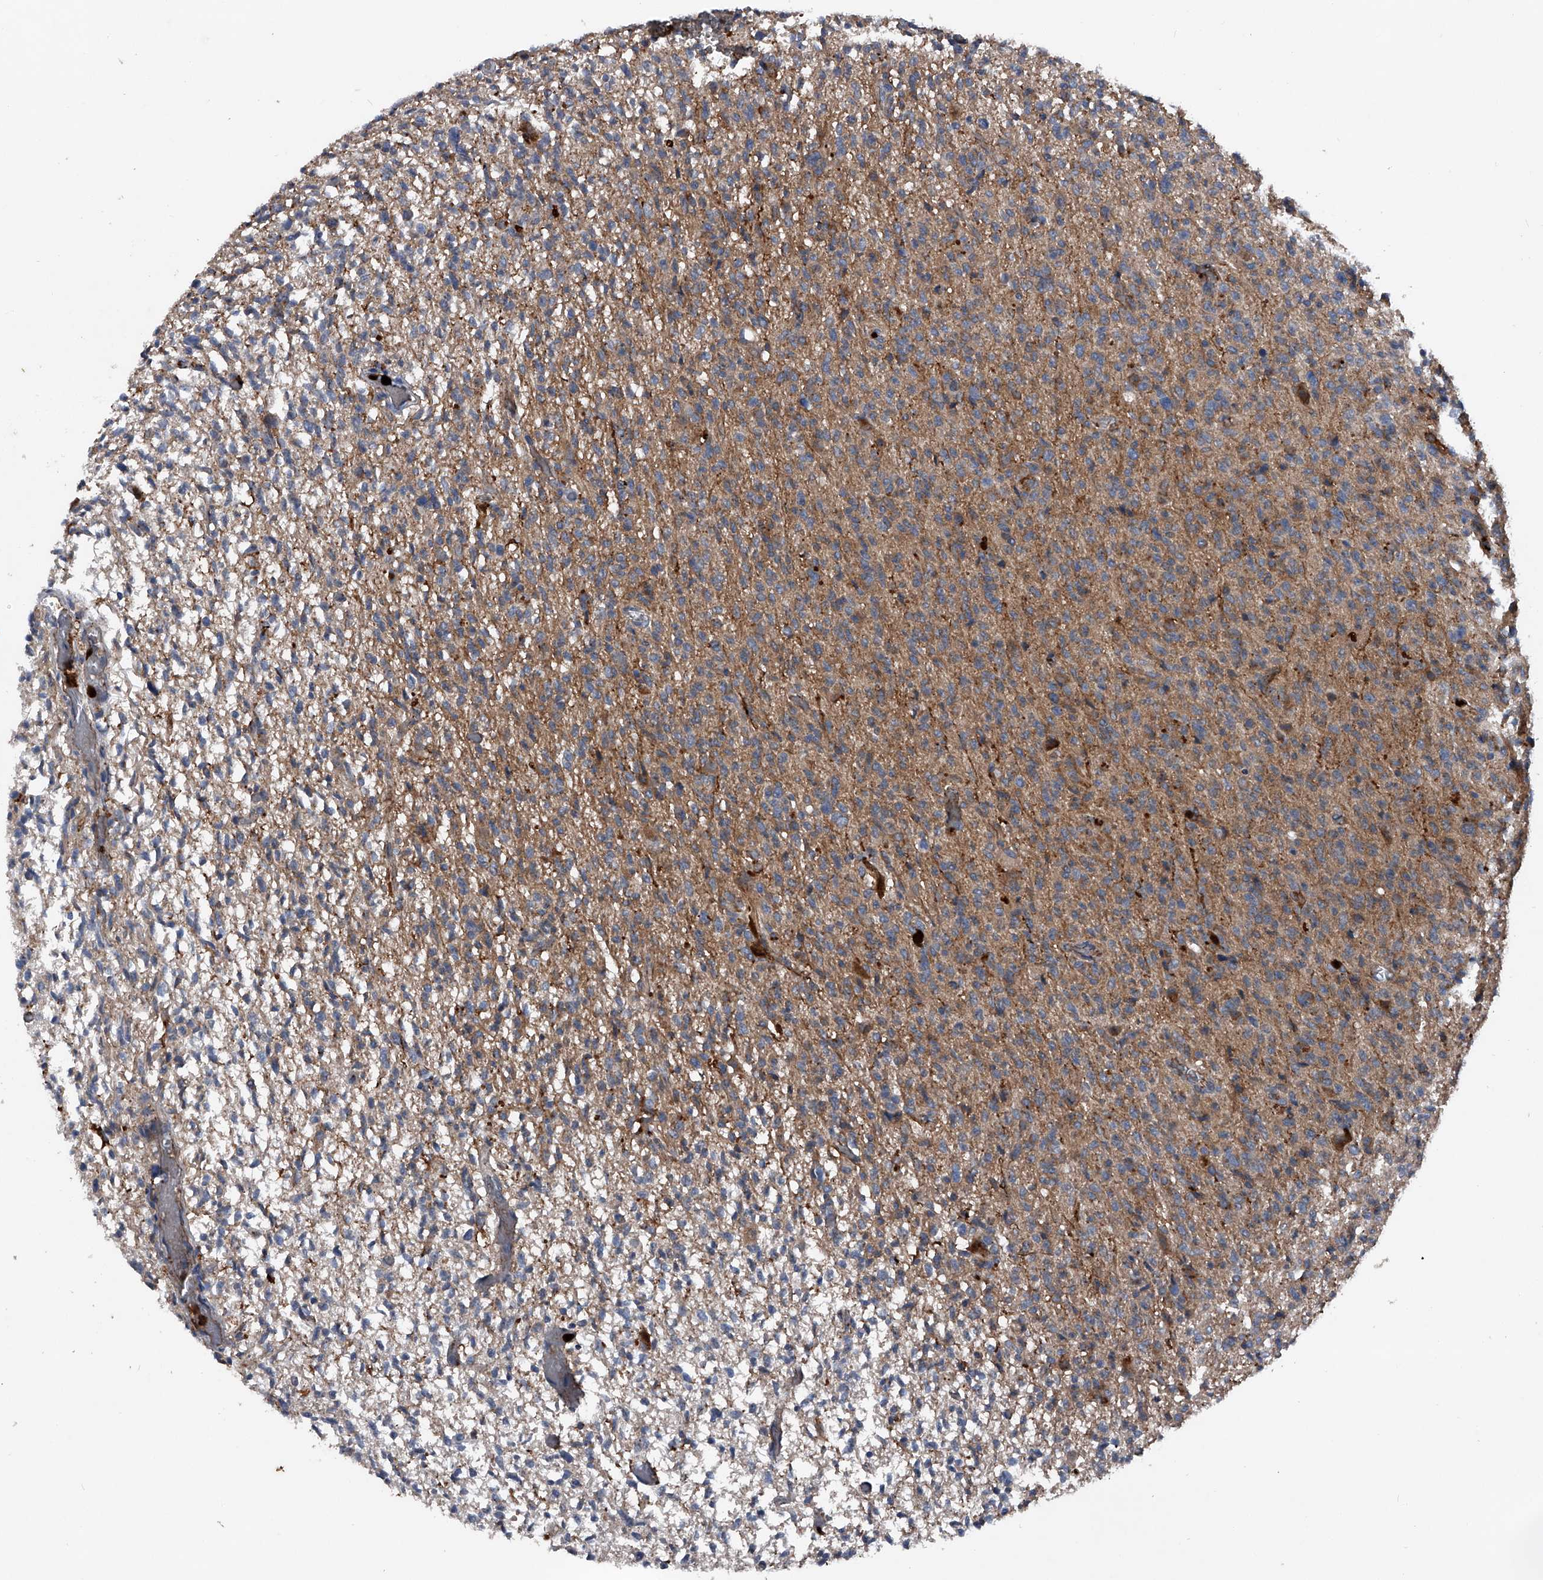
{"staining": {"intensity": "weak", "quantity": "25%-75%", "location": "cytoplasmic/membranous"}, "tissue": "glioma", "cell_type": "Tumor cells", "image_type": "cancer", "snomed": [{"axis": "morphology", "description": "Glioma, malignant, High grade"}, {"axis": "topography", "description": "Brain"}], "caption": "Immunohistochemistry (IHC) photomicrograph of human malignant glioma (high-grade) stained for a protein (brown), which displays low levels of weak cytoplasmic/membranous expression in about 25%-75% of tumor cells.", "gene": "MAPKAP1", "patient": {"sex": "female", "age": 57}}